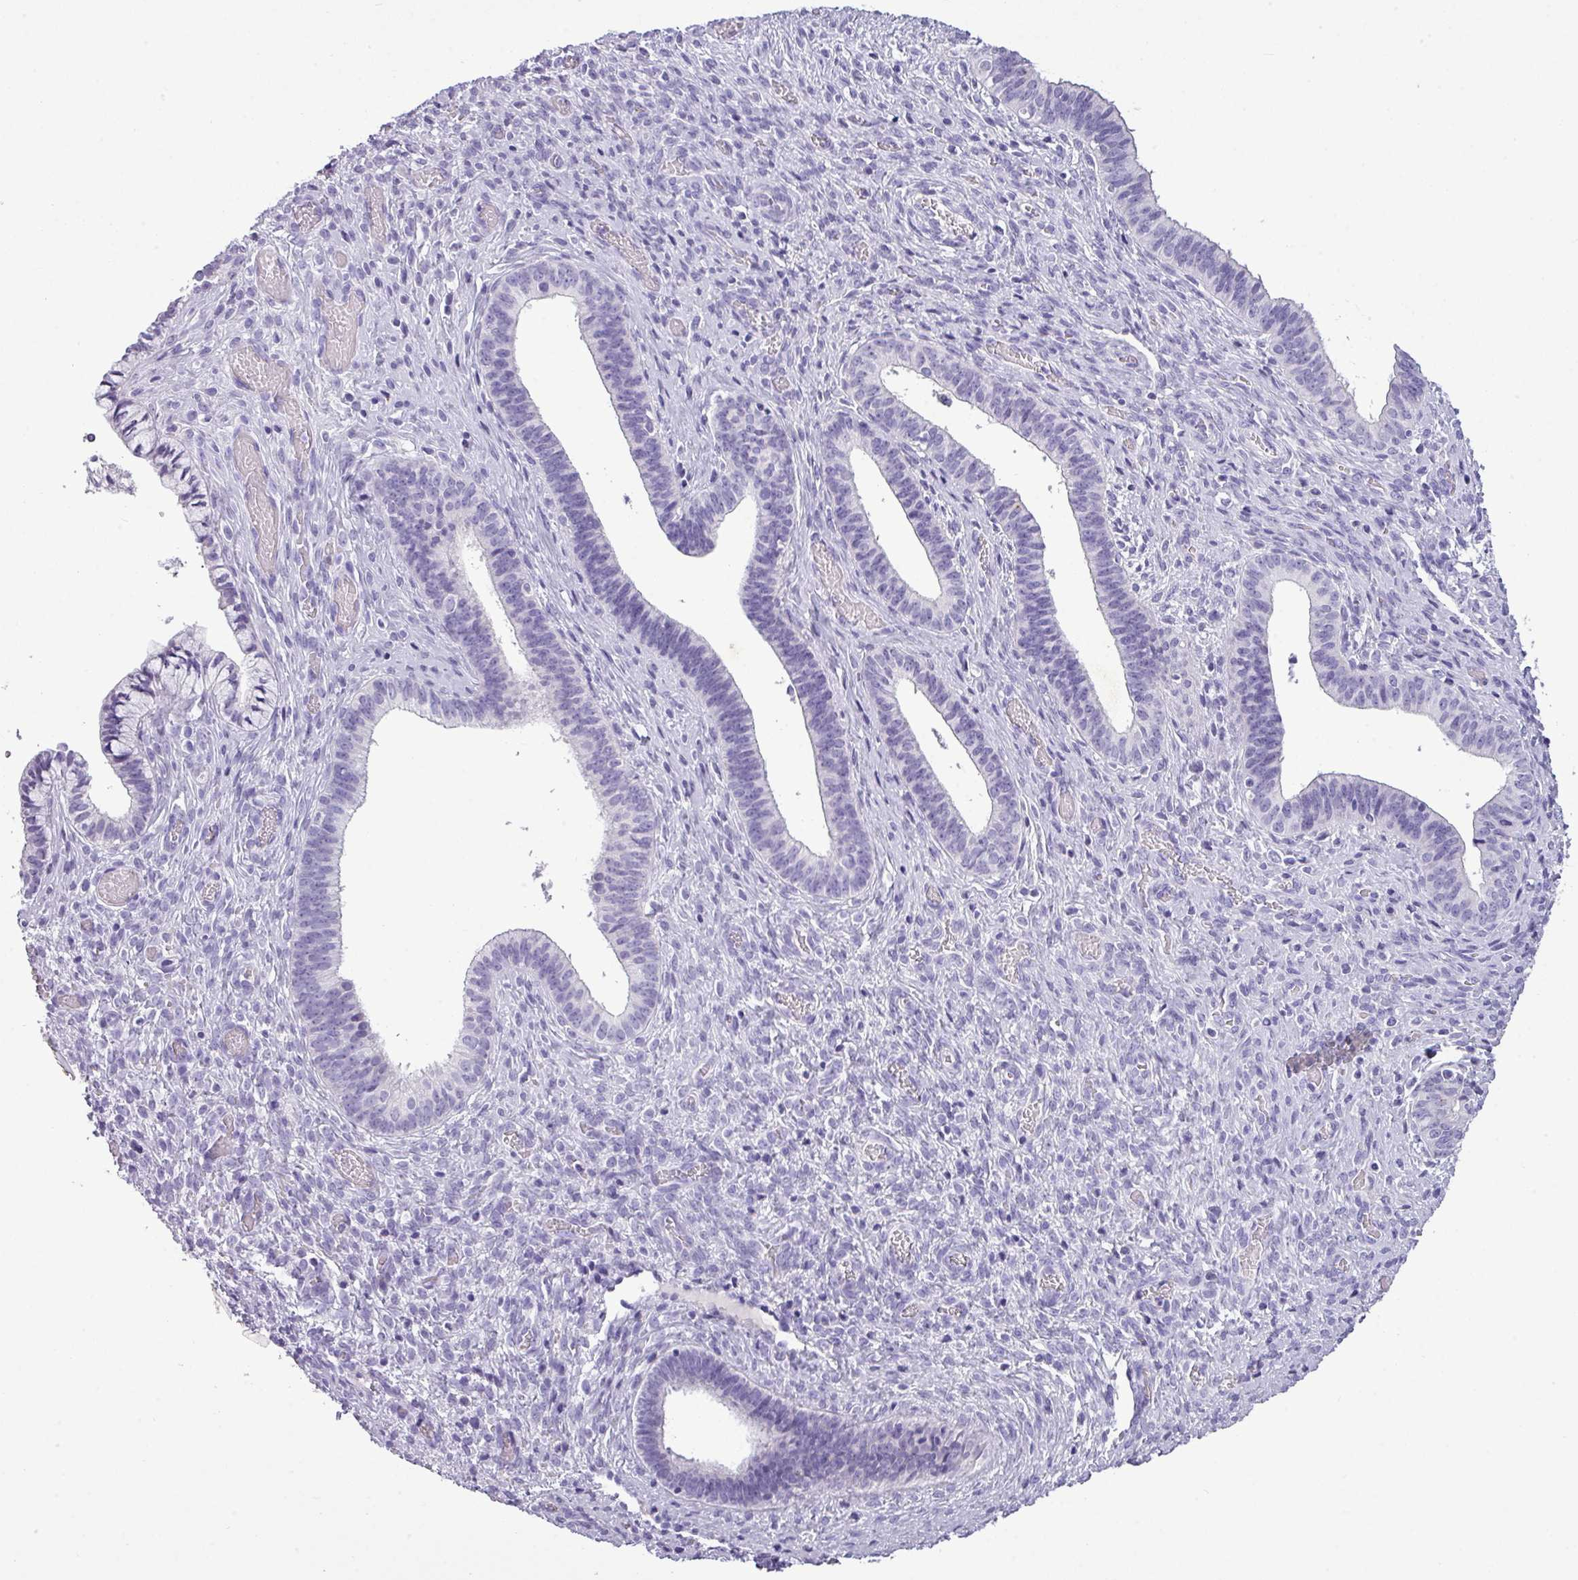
{"staining": {"intensity": "negative", "quantity": "none", "location": "none"}, "tissue": "cervical cancer", "cell_type": "Tumor cells", "image_type": "cancer", "snomed": [{"axis": "morphology", "description": "Squamous cell carcinoma, NOS"}, {"axis": "topography", "description": "Cervix"}], "caption": "The histopathology image exhibits no significant positivity in tumor cells of cervical cancer.", "gene": "TMEM91", "patient": {"sex": "female", "age": 59}}